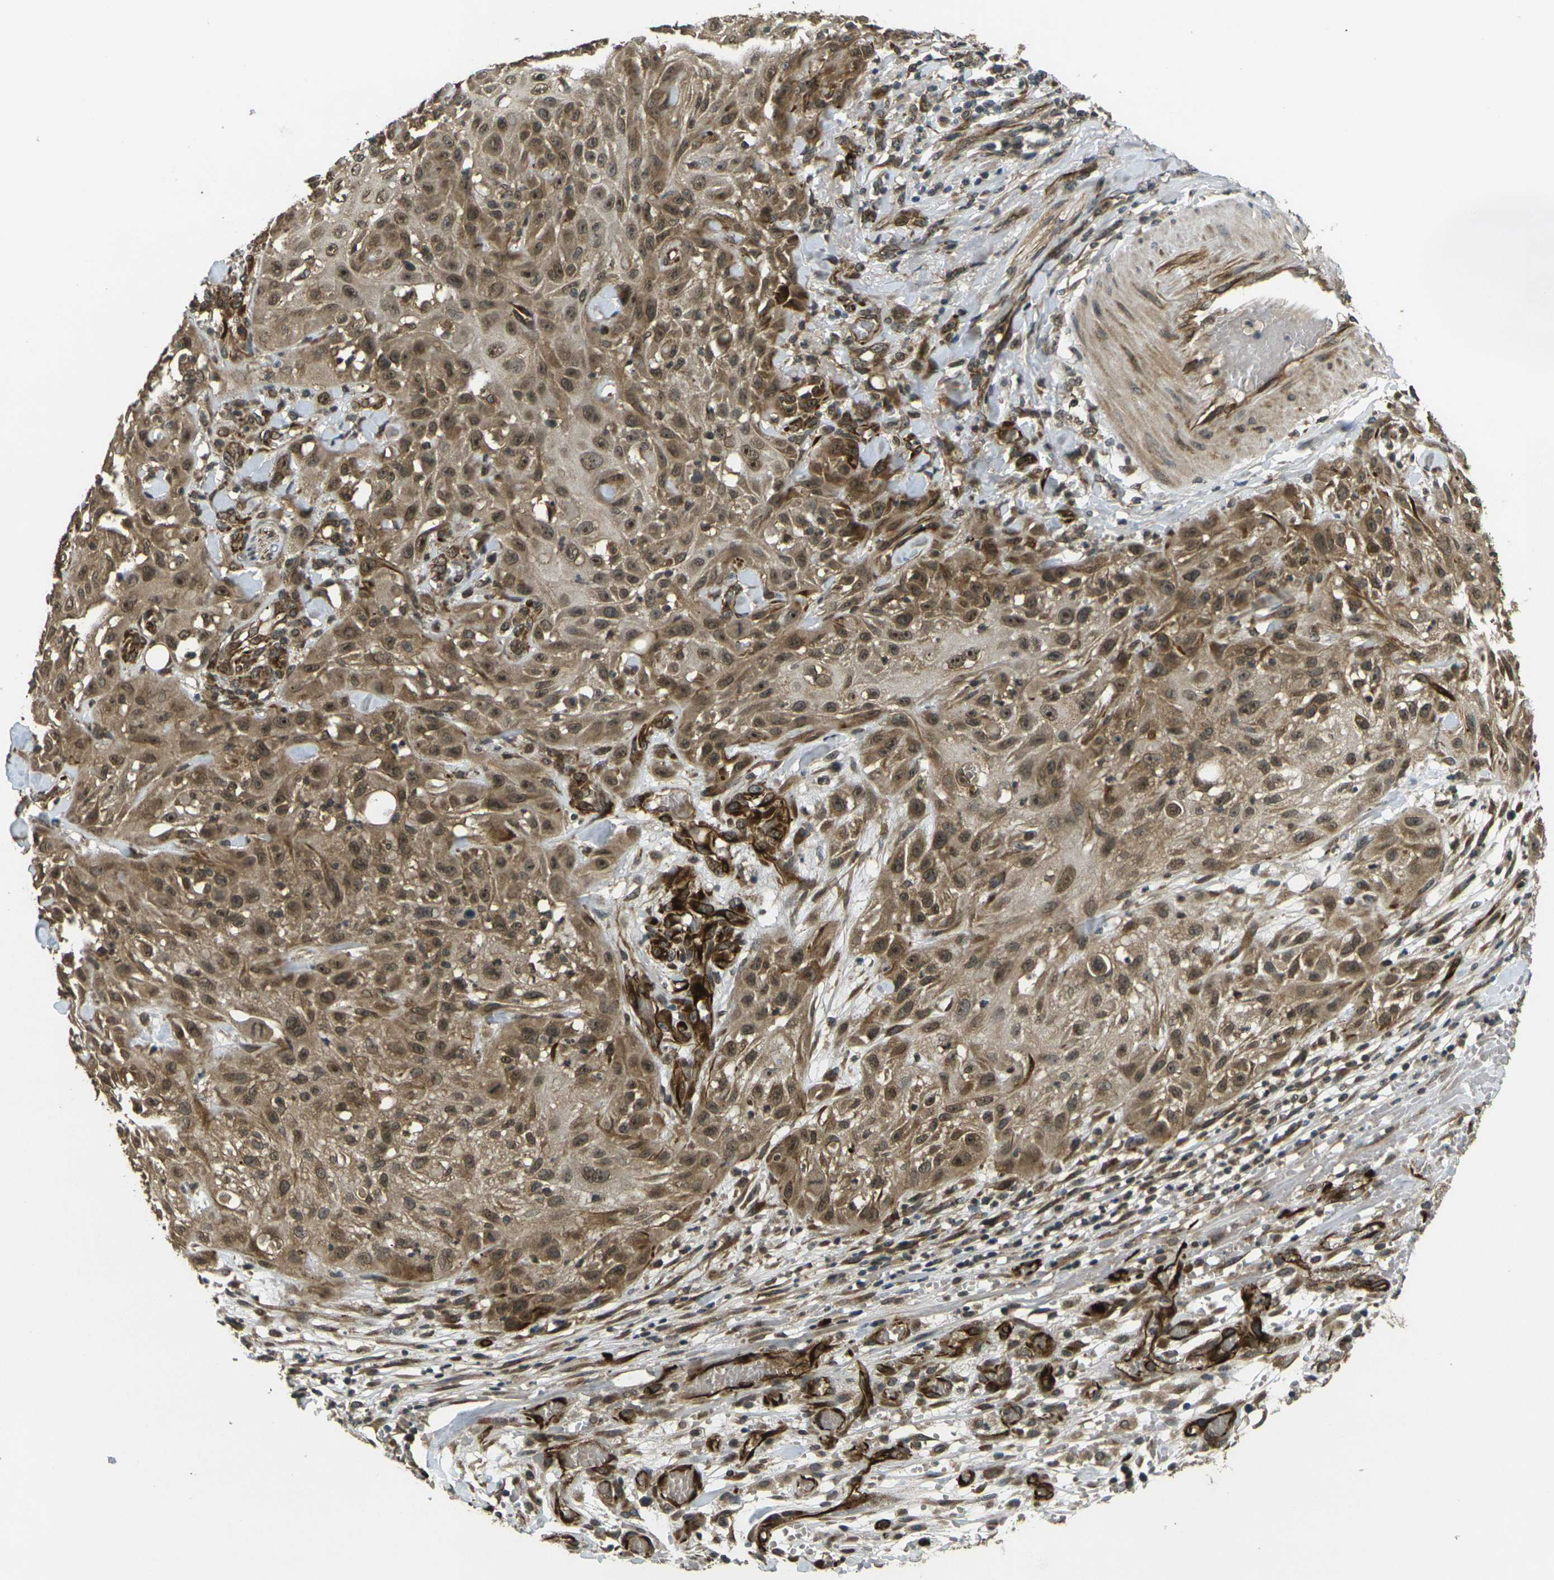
{"staining": {"intensity": "moderate", "quantity": ">75%", "location": "cytoplasmic/membranous,nuclear"}, "tissue": "skin cancer", "cell_type": "Tumor cells", "image_type": "cancer", "snomed": [{"axis": "morphology", "description": "Squamous cell carcinoma, NOS"}, {"axis": "topography", "description": "Skin"}], "caption": "The photomicrograph displays immunohistochemical staining of skin squamous cell carcinoma. There is moderate cytoplasmic/membranous and nuclear expression is identified in about >75% of tumor cells.", "gene": "FUT11", "patient": {"sex": "male", "age": 75}}